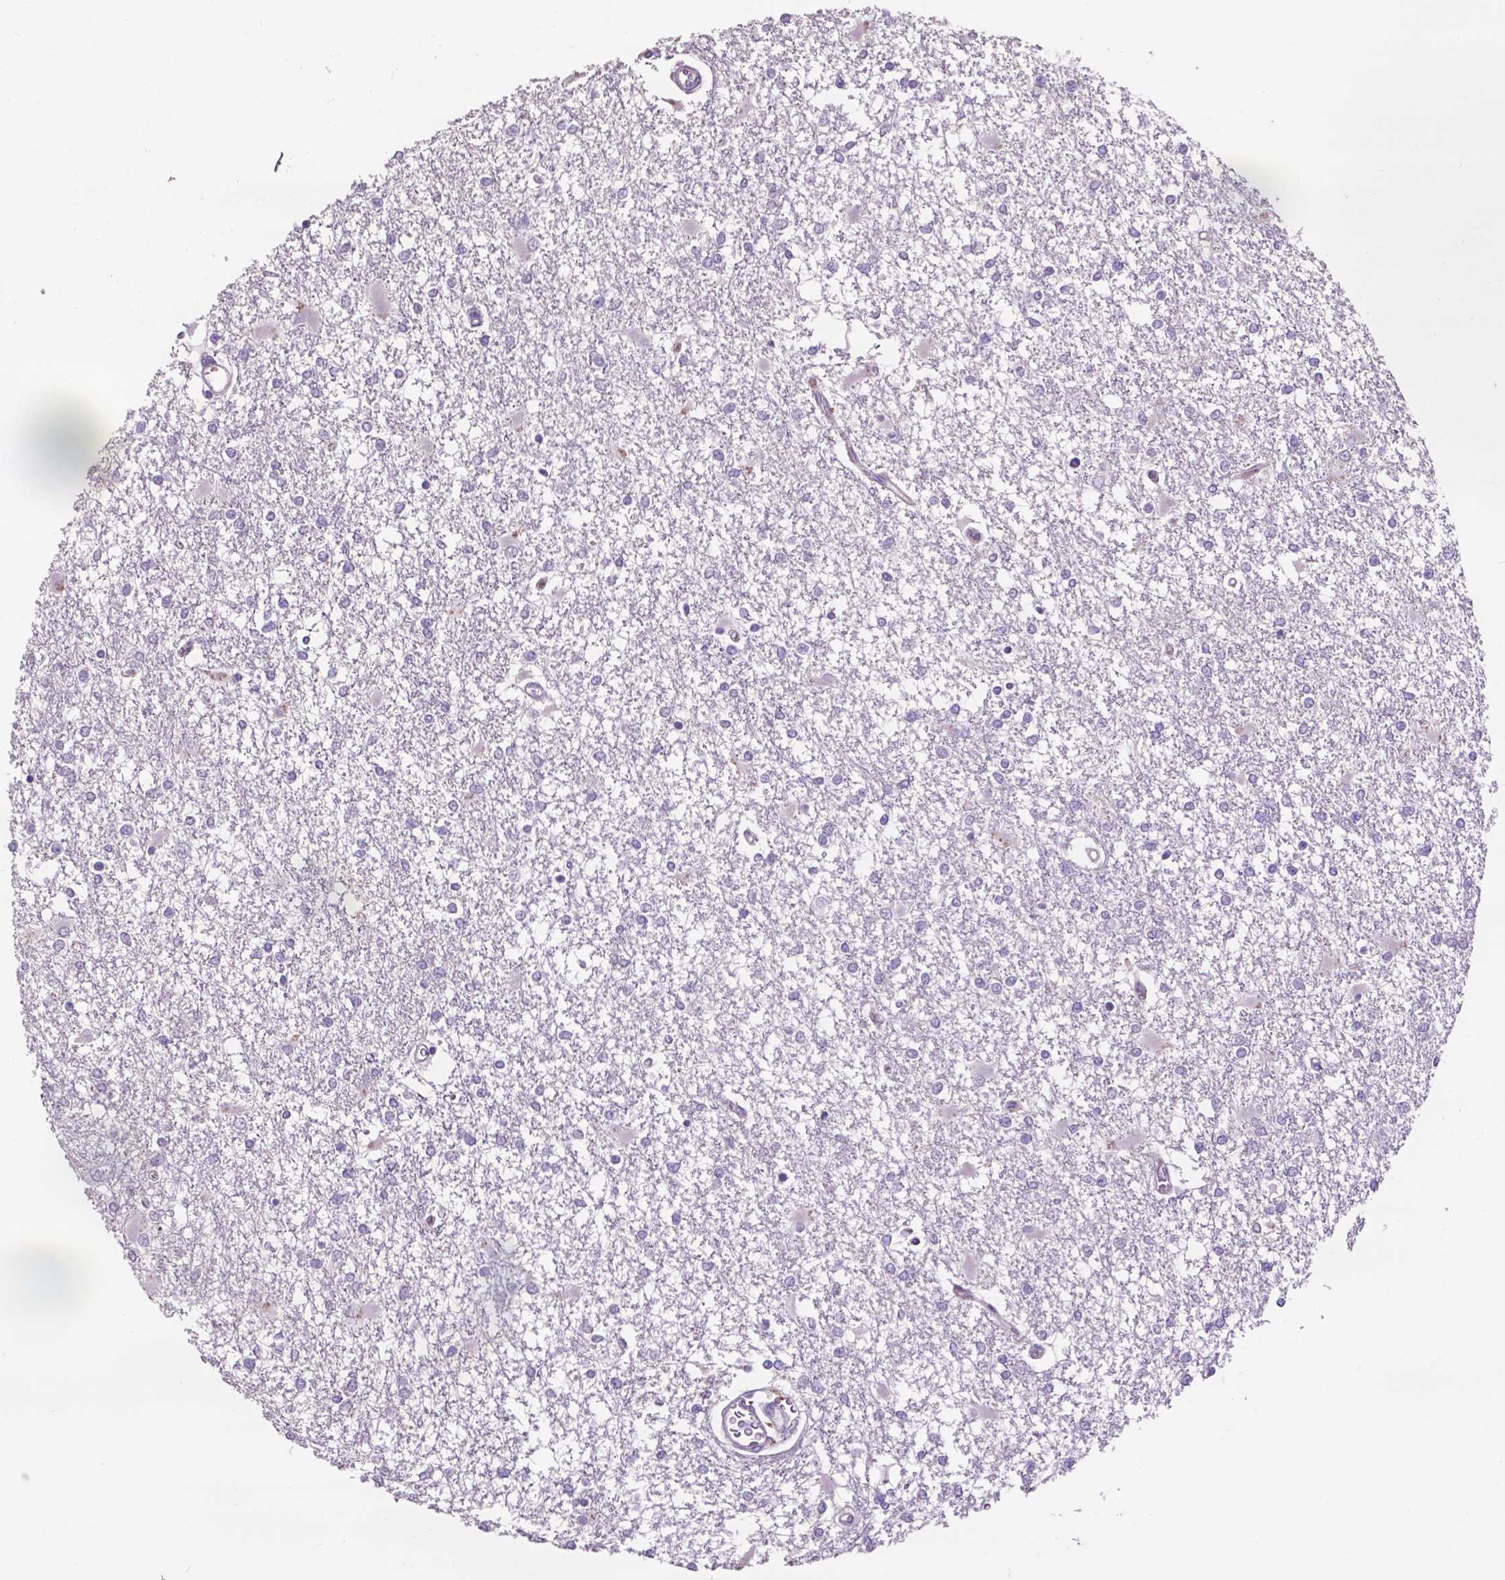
{"staining": {"intensity": "negative", "quantity": "none", "location": "none"}, "tissue": "glioma", "cell_type": "Tumor cells", "image_type": "cancer", "snomed": [{"axis": "morphology", "description": "Glioma, malignant, High grade"}, {"axis": "topography", "description": "Cerebral cortex"}], "caption": "Immunohistochemical staining of glioma displays no significant positivity in tumor cells.", "gene": "PLSCR1", "patient": {"sex": "male", "age": 79}}